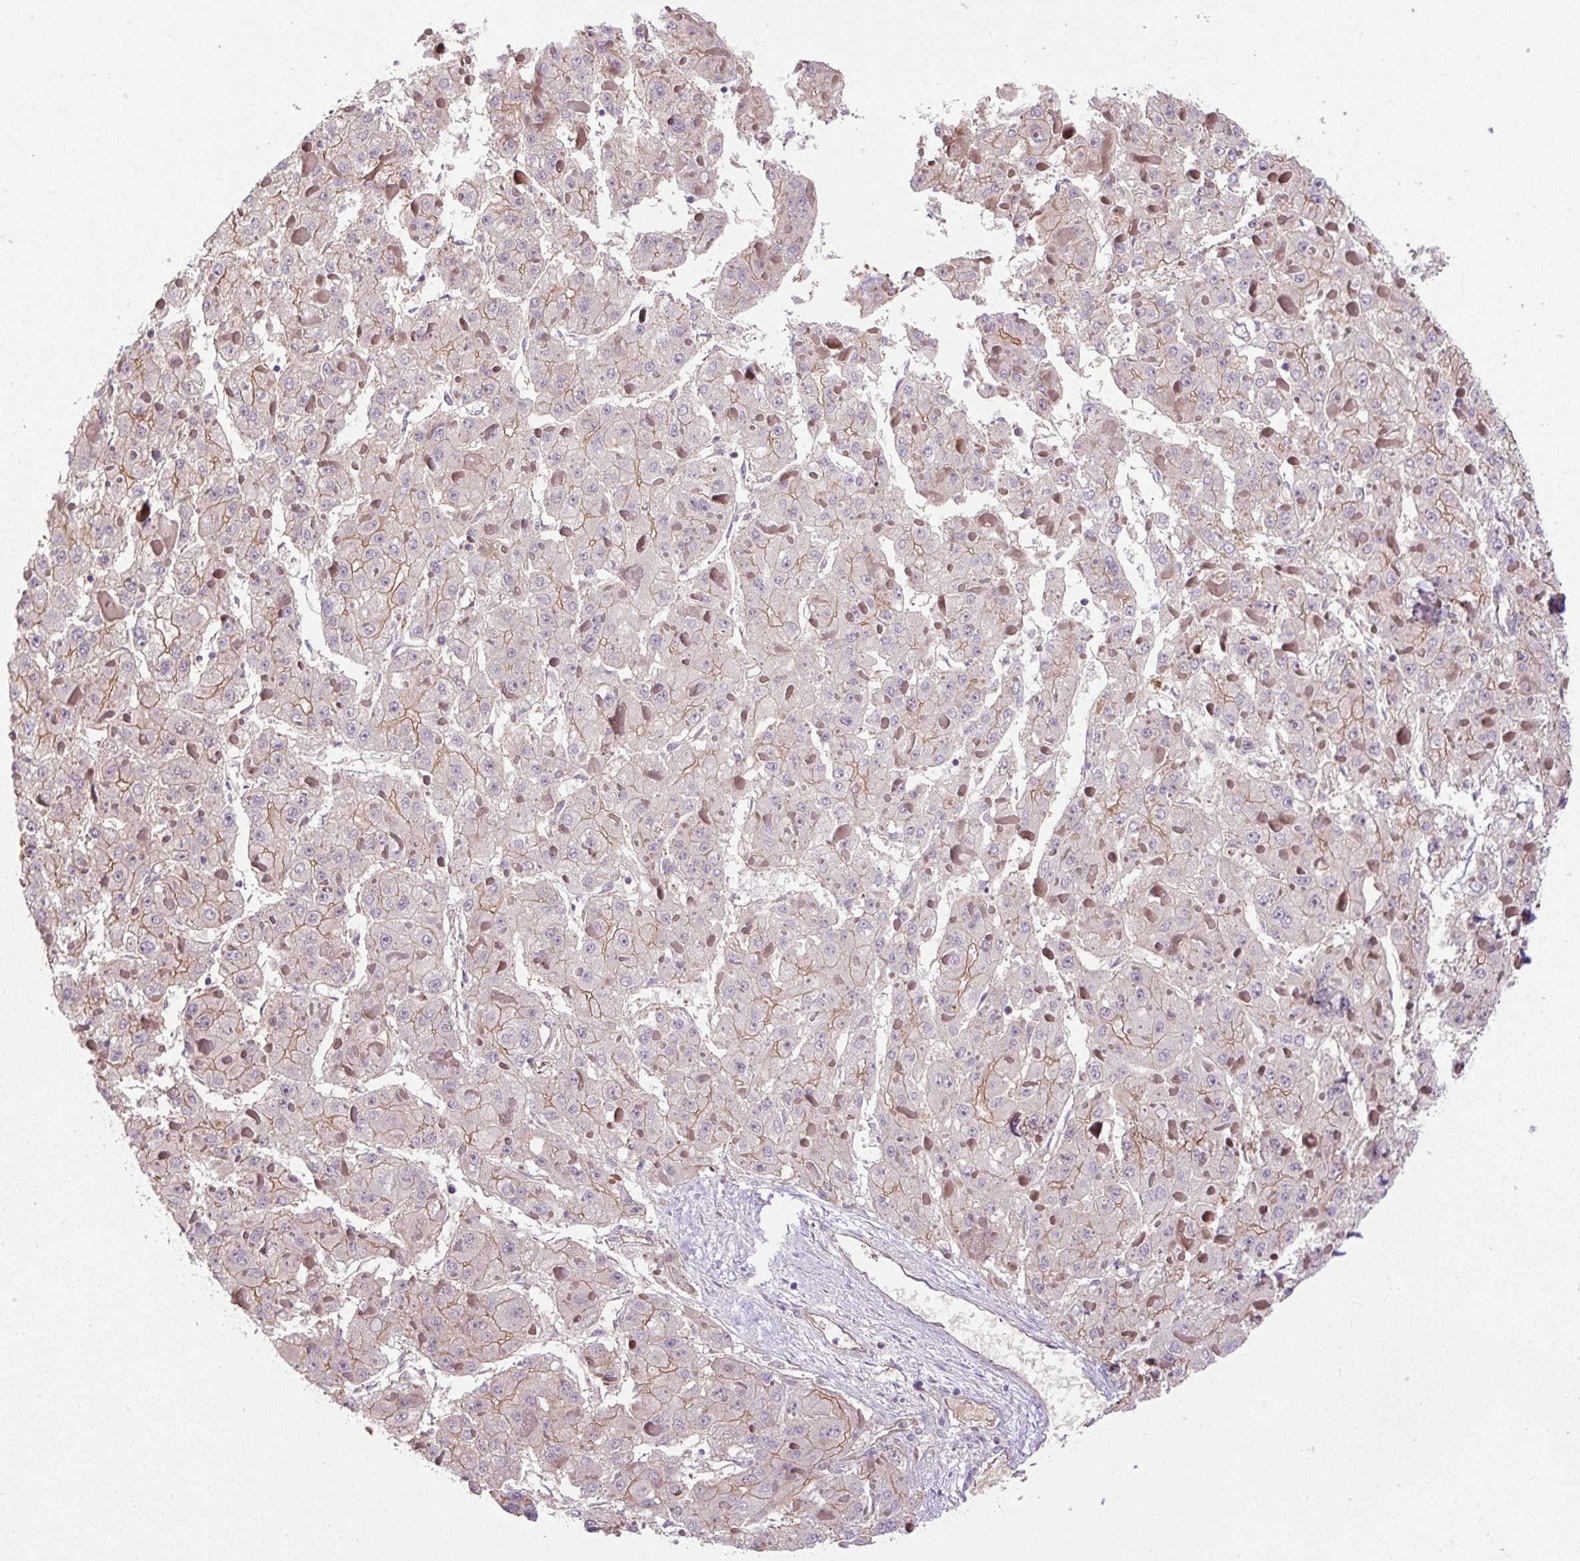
{"staining": {"intensity": "moderate", "quantity": "25%-75%", "location": "cytoplasmic/membranous"}, "tissue": "liver cancer", "cell_type": "Tumor cells", "image_type": "cancer", "snomed": [{"axis": "morphology", "description": "Carcinoma, Hepatocellular, NOS"}, {"axis": "topography", "description": "Liver"}], "caption": "Liver cancer was stained to show a protein in brown. There is medium levels of moderate cytoplasmic/membranous positivity in approximately 25%-75% of tumor cells. The protein of interest is stained brown, and the nuclei are stained in blue (DAB (3,3'-diaminobenzidine) IHC with brightfield microscopy, high magnification).", "gene": "B3GALT5", "patient": {"sex": "female", "age": 73}}